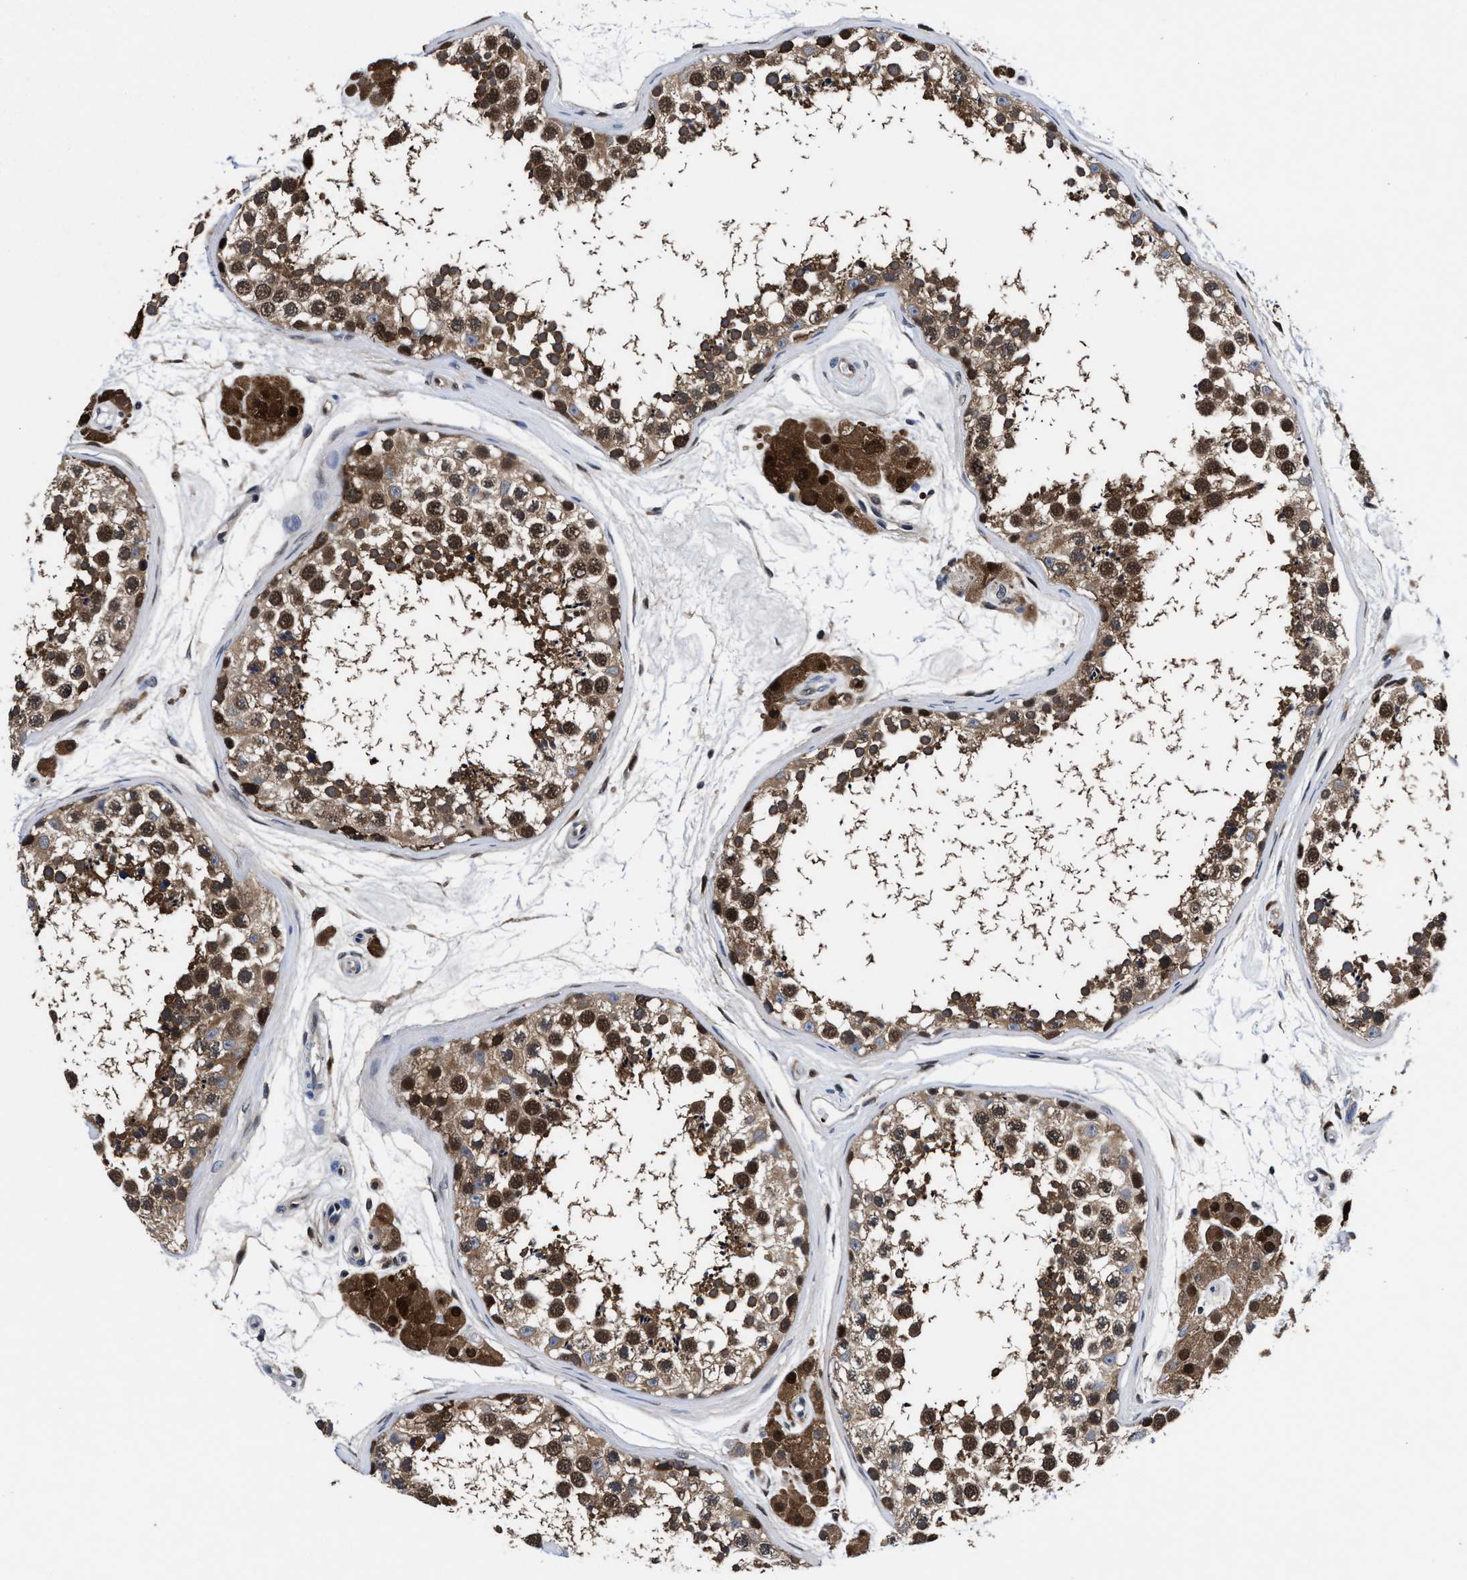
{"staining": {"intensity": "strong", "quantity": "25%-75%", "location": "cytoplasmic/membranous,nuclear"}, "tissue": "testis", "cell_type": "Cells in seminiferous ducts", "image_type": "normal", "snomed": [{"axis": "morphology", "description": "Normal tissue, NOS"}, {"axis": "topography", "description": "Testis"}], "caption": "Immunohistochemistry of unremarkable testis shows high levels of strong cytoplasmic/membranous,nuclear expression in about 25%-75% of cells in seminiferous ducts.", "gene": "ACLY", "patient": {"sex": "male", "age": 56}}